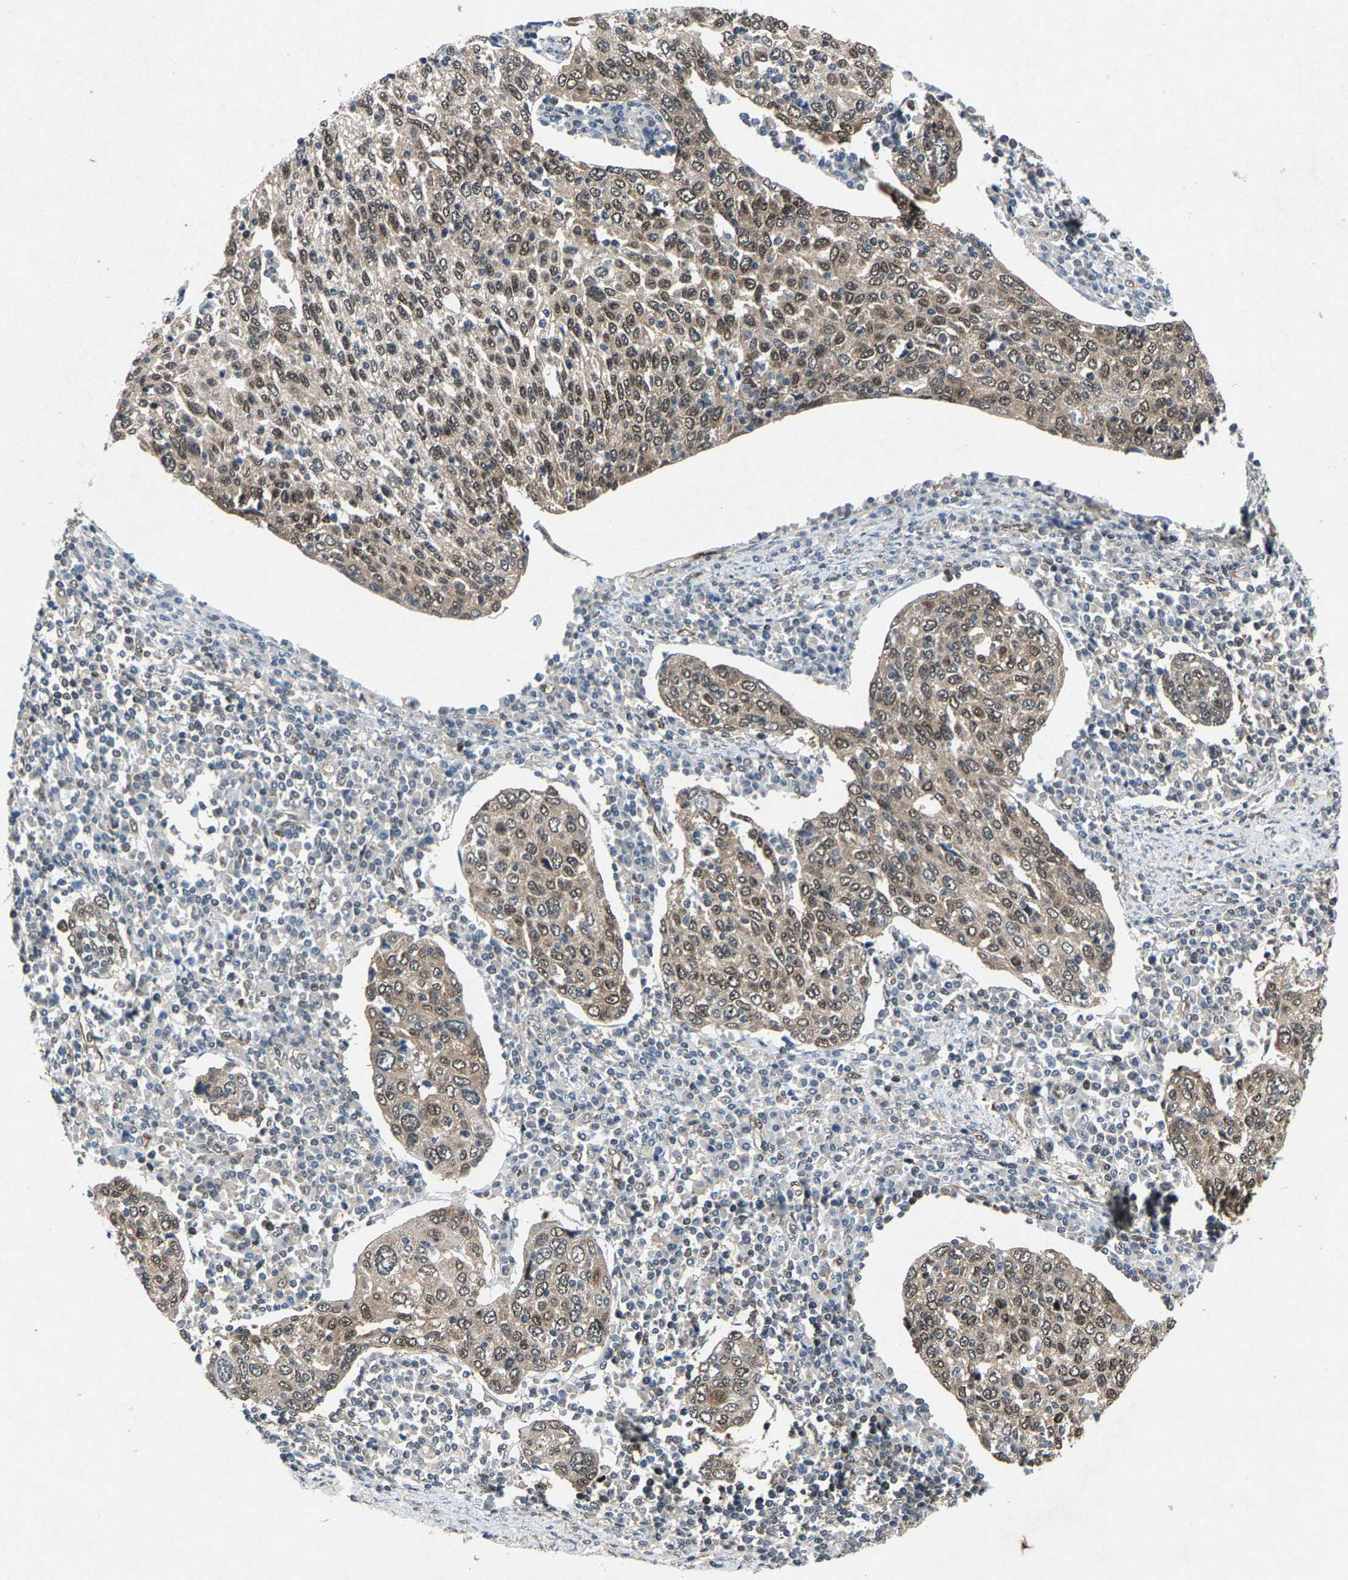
{"staining": {"intensity": "moderate", "quantity": ">75%", "location": "cytoplasmic/membranous,nuclear"}, "tissue": "cervical cancer", "cell_type": "Tumor cells", "image_type": "cancer", "snomed": [{"axis": "morphology", "description": "Squamous cell carcinoma, NOS"}, {"axis": "topography", "description": "Cervix"}], "caption": "Cervical cancer (squamous cell carcinoma) was stained to show a protein in brown. There is medium levels of moderate cytoplasmic/membranous and nuclear expression in approximately >75% of tumor cells.", "gene": "ATXN3", "patient": {"sex": "female", "age": 40}}